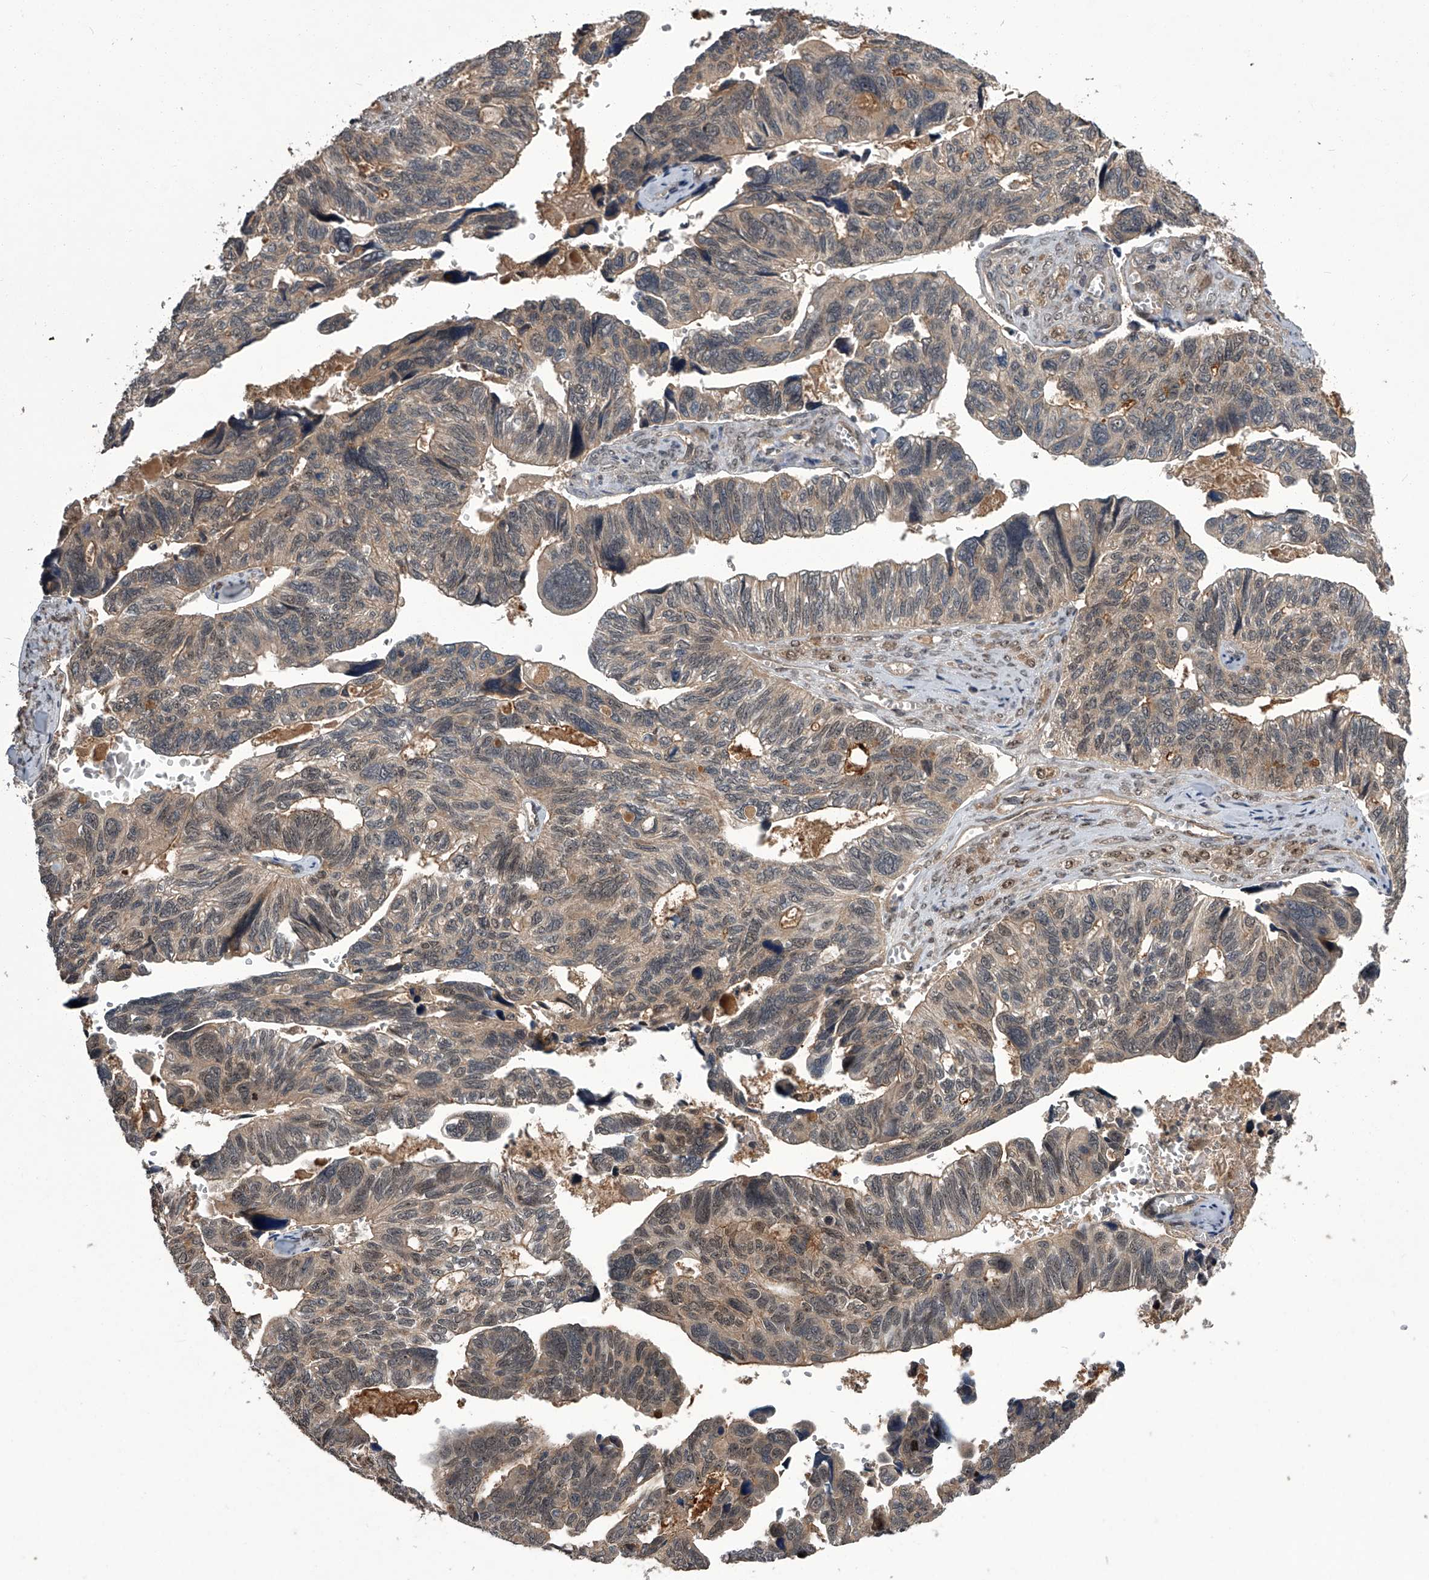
{"staining": {"intensity": "weak", "quantity": ">75%", "location": "cytoplasmic/membranous"}, "tissue": "ovarian cancer", "cell_type": "Tumor cells", "image_type": "cancer", "snomed": [{"axis": "morphology", "description": "Cystadenocarcinoma, serous, NOS"}, {"axis": "topography", "description": "Ovary"}], "caption": "This is an image of immunohistochemistry (IHC) staining of serous cystadenocarcinoma (ovarian), which shows weak positivity in the cytoplasmic/membranous of tumor cells.", "gene": "SLC12A8", "patient": {"sex": "female", "age": 79}}